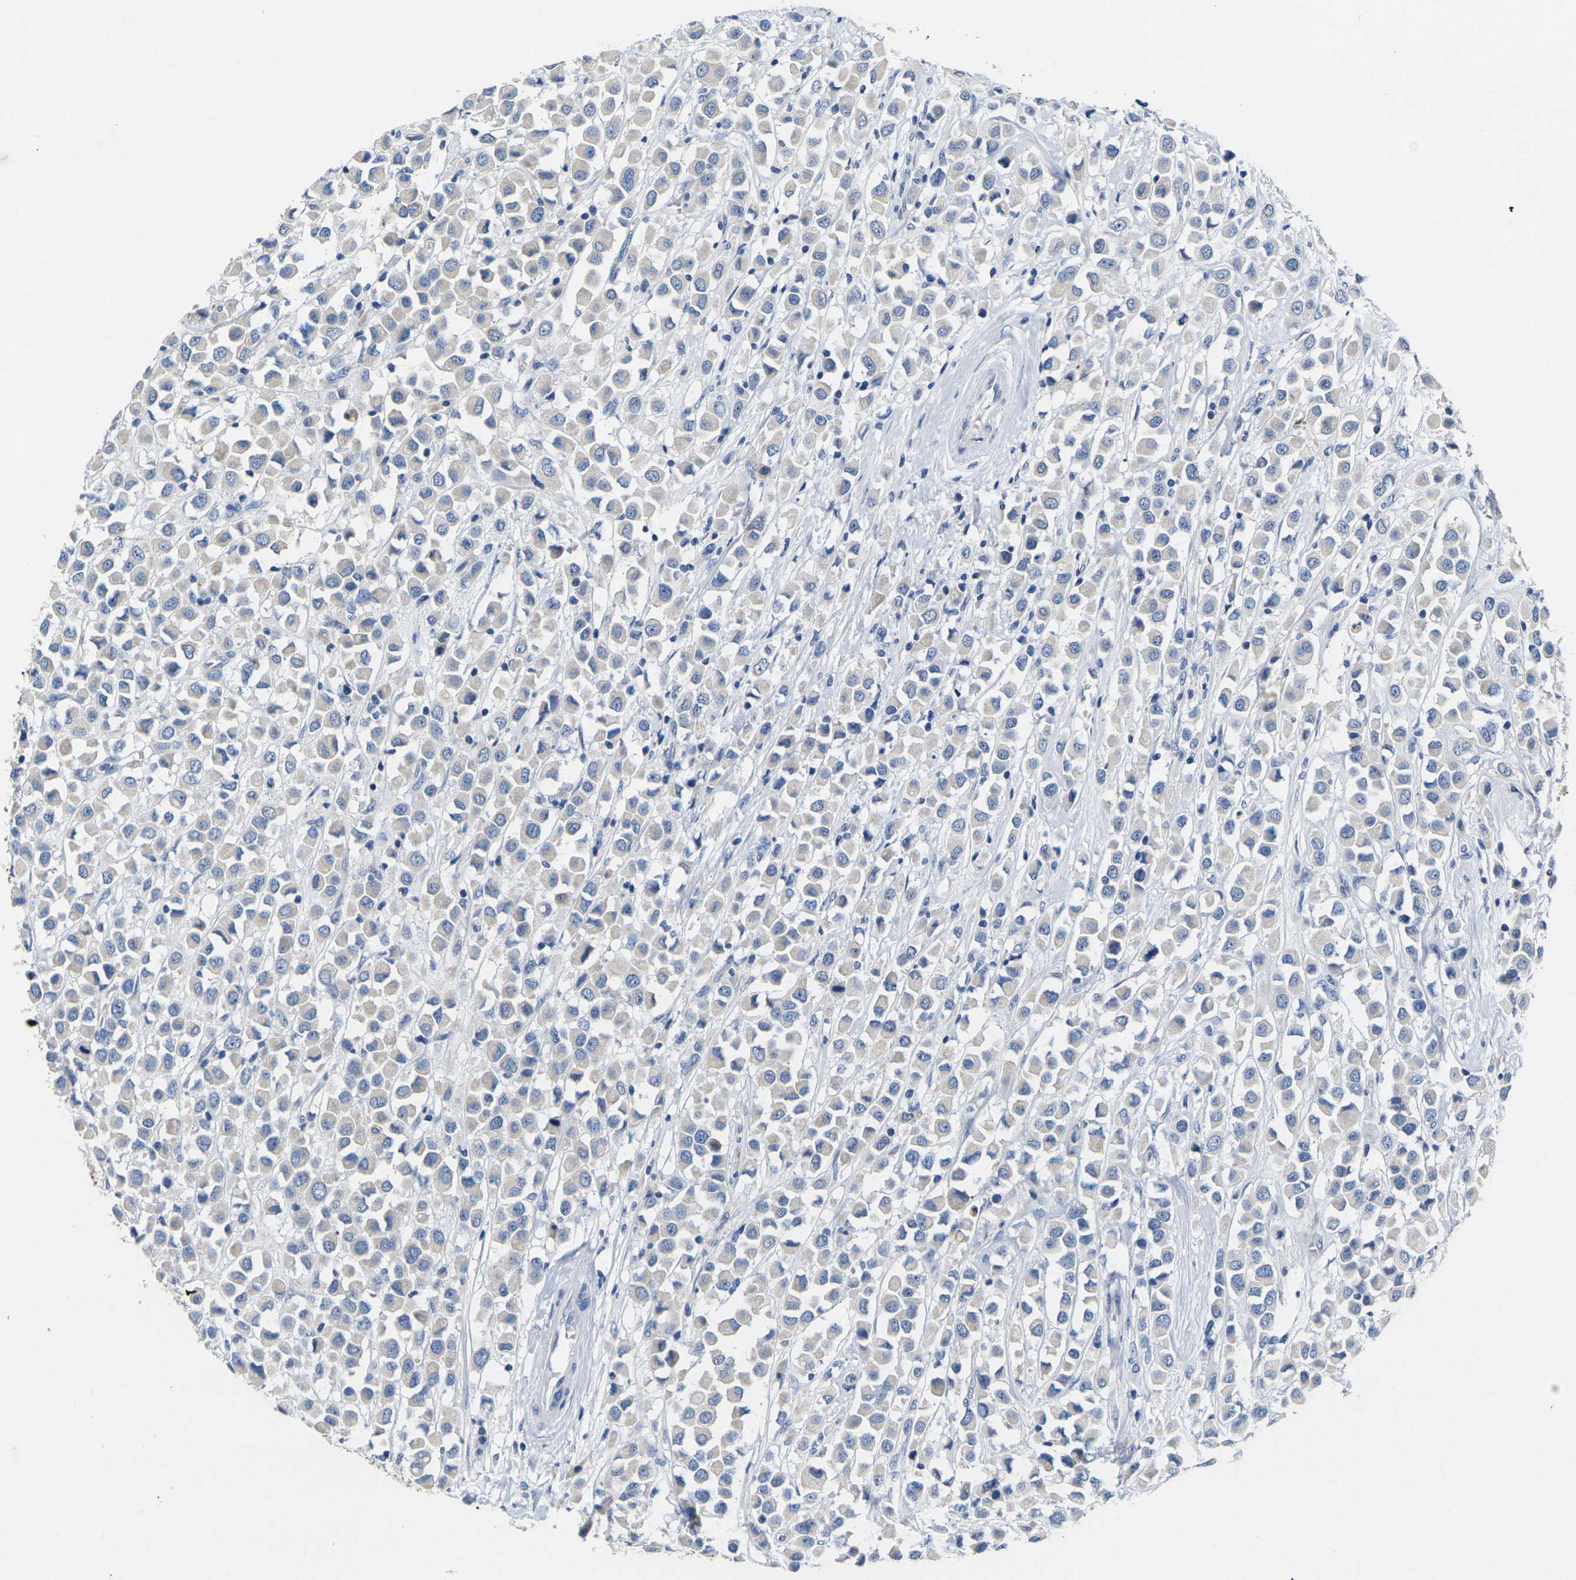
{"staining": {"intensity": "negative", "quantity": "none", "location": "none"}, "tissue": "breast cancer", "cell_type": "Tumor cells", "image_type": "cancer", "snomed": [{"axis": "morphology", "description": "Duct carcinoma"}, {"axis": "topography", "description": "Breast"}], "caption": "Immunohistochemistry of invasive ductal carcinoma (breast) displays no staining in tumor cells. The staining was performed using DAB (3,3'-diaminobenzidine) to visualize the protein expression in brown, while the nuclei were stained in blue with hematoxylin (Magnification: 20x).", "gene": "NOCT", "patient": {"sex": "female", "age": 61}}